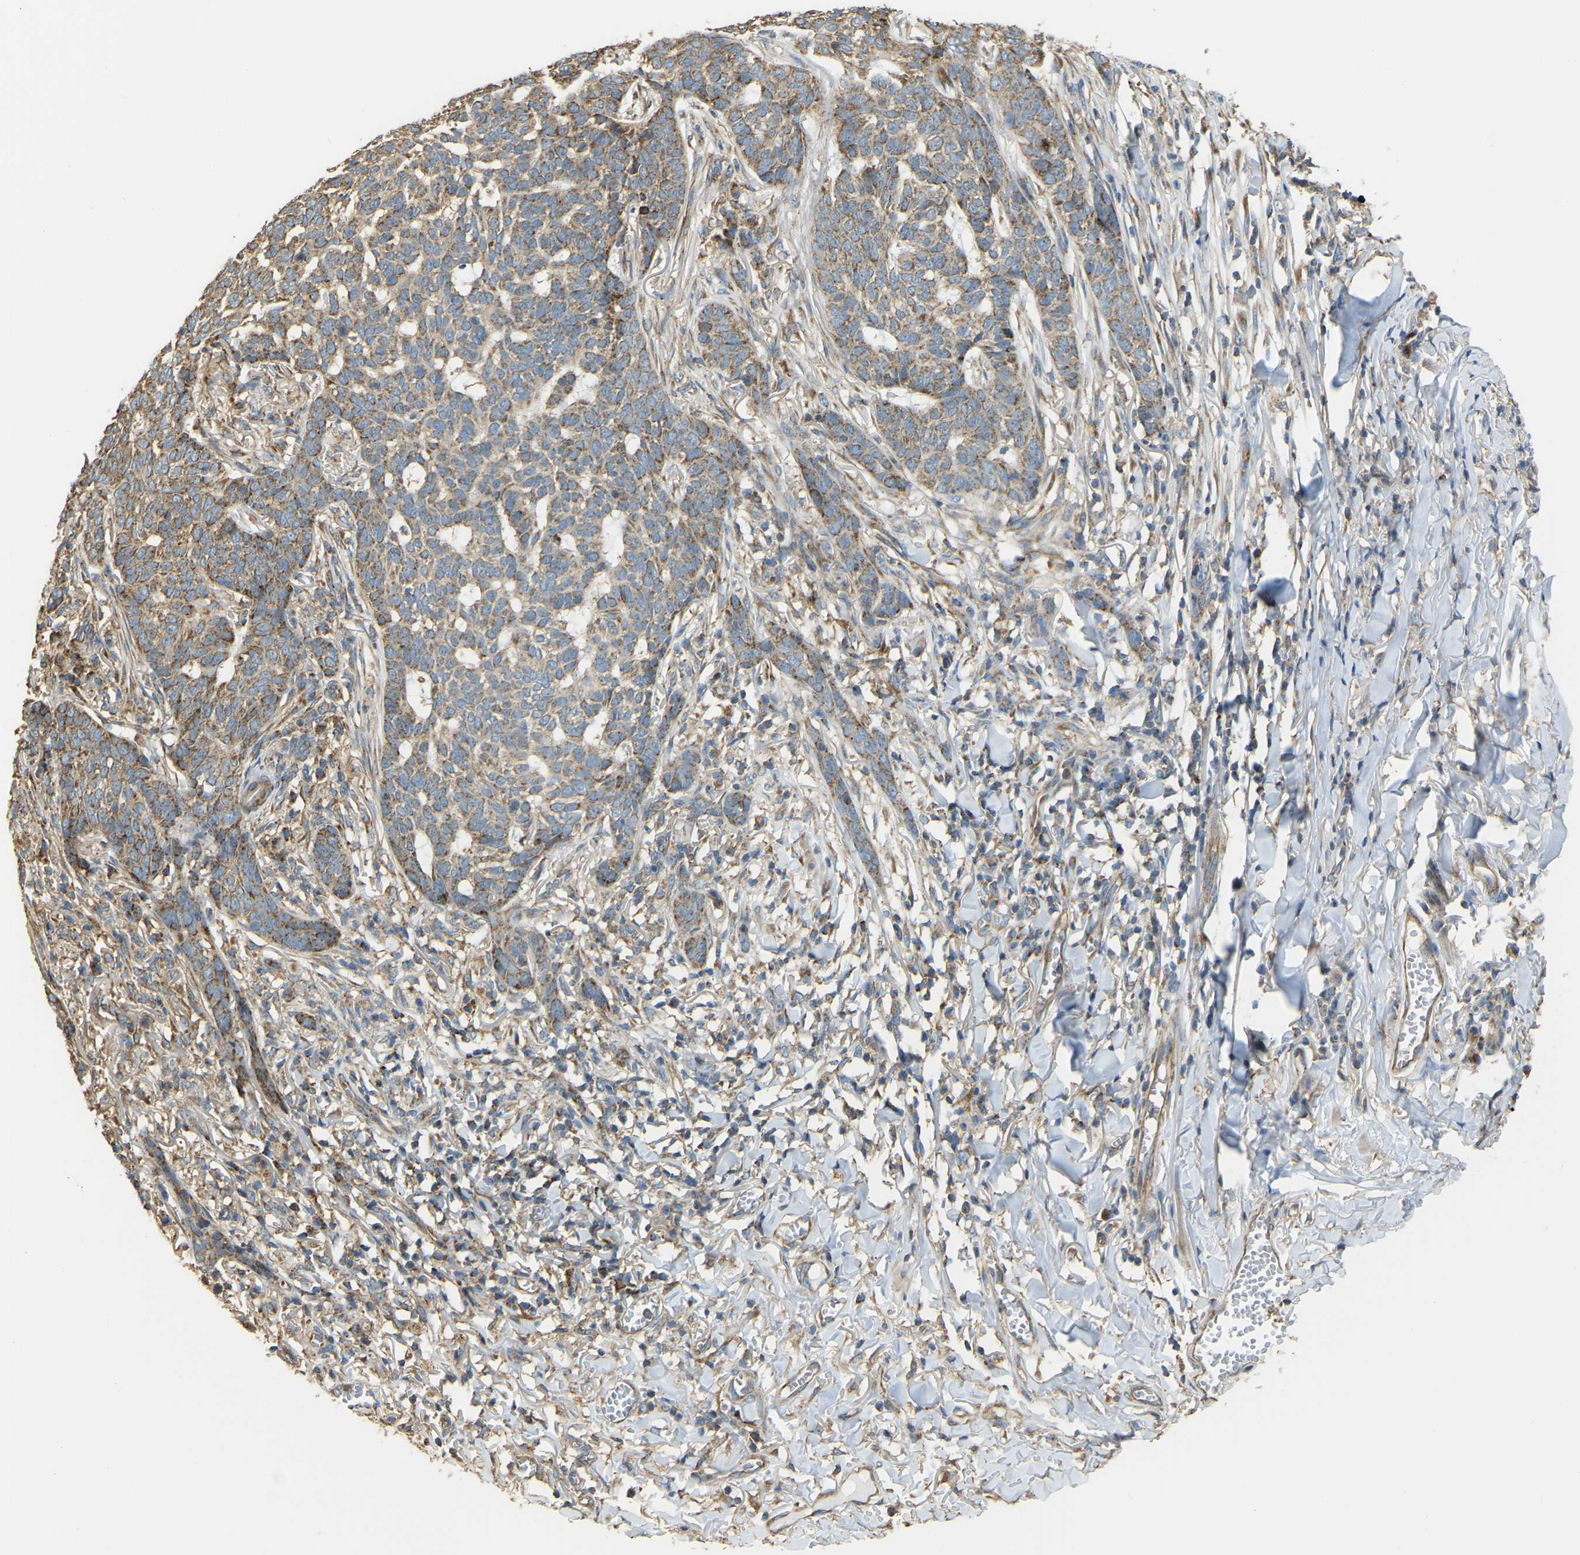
{"staining": {"intensity": "moderate", "quantity": ">75%", "location": "cytoplasmic/membranous"}, "tissue": "skin cancer", "cell_type": "Tumor cells", "image_type": "cancer", "snomed": [{"axis": "morphology", "description": "Basal cell carcinoma"}, {"axis": "topography", "description": "Skin"}], "caption": "Basal cell carcinoma (skin) stained with immunohistochemistry (IHC) shows moderate cytoplasmic/membranous staining in about >75% of tumor cells. (Stains: DAB (3,3'-diaminobenzidine) in brown, nuclei in blue, Microscopy: brightfield microscopy at high magnification).", "gene": "PSMD7", "patient": {"sex": "male", "age": 85}}